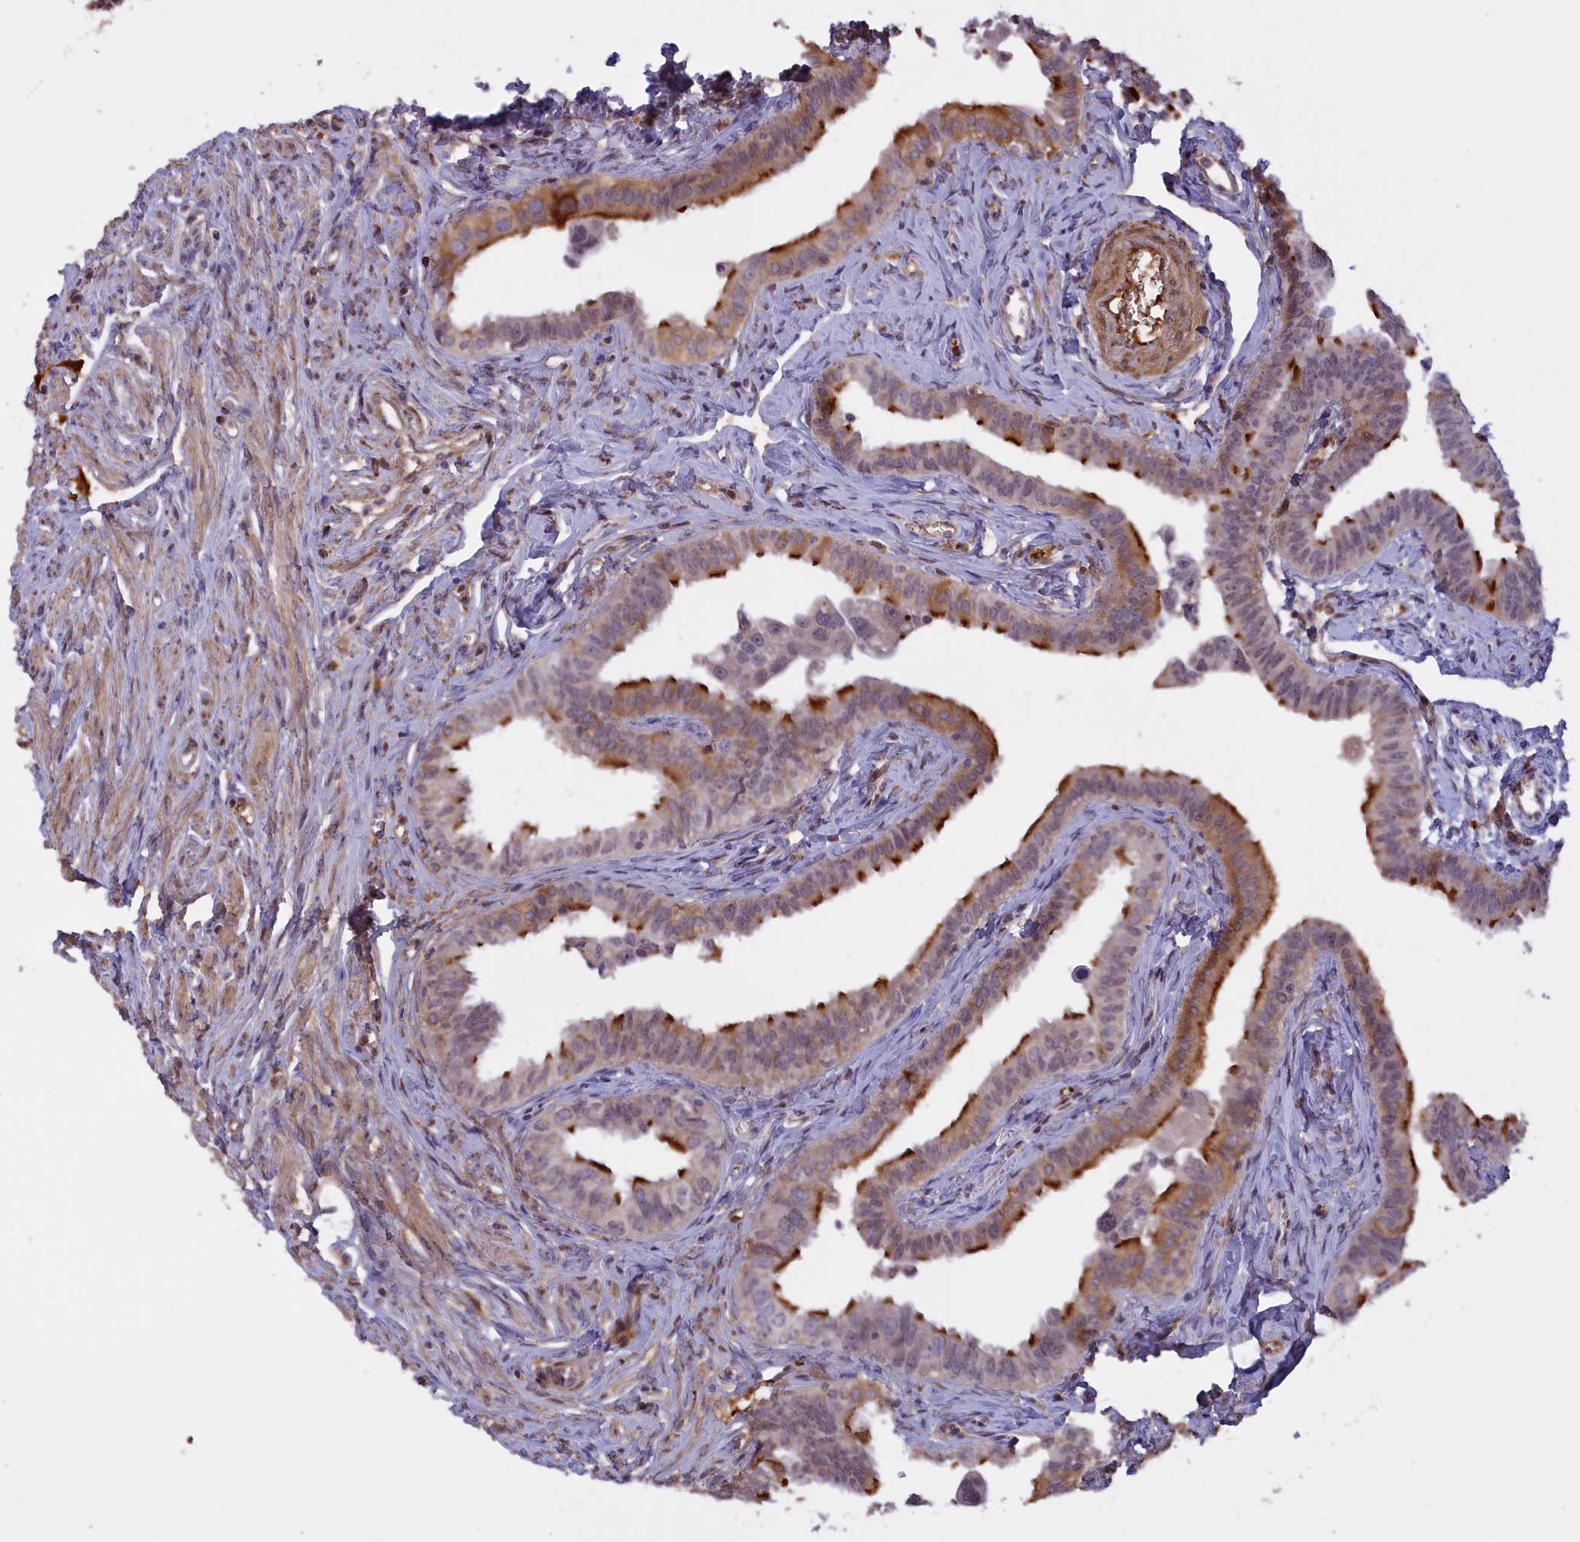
{"staining": {"intensity": "strong", "quantity": "25%-75%", "location": "cytoplasmic/membranous"}, "tissue": "fallopian tube", "cell_type": "Glandular cells", "image_type": "normal", "snomed": [{"axis": "morphology", "description": "Normal tissue, NOS"}, {"axis": "morphology", "description": "Carcinoma, NOS"}, {"axis": "topography", "description": "Fallopian tube"}, {"axis": "topography", "description": "Ovary"}], "caption": "Immunohistochemistry (IHC) of normal human fallopian tube reveals high levels of strong cytoplasmic/membranous positivity in approximately 25%-75% of glandular cells.", "gene": "RRAD", "patient": {"sex": "female", "age": 59}}